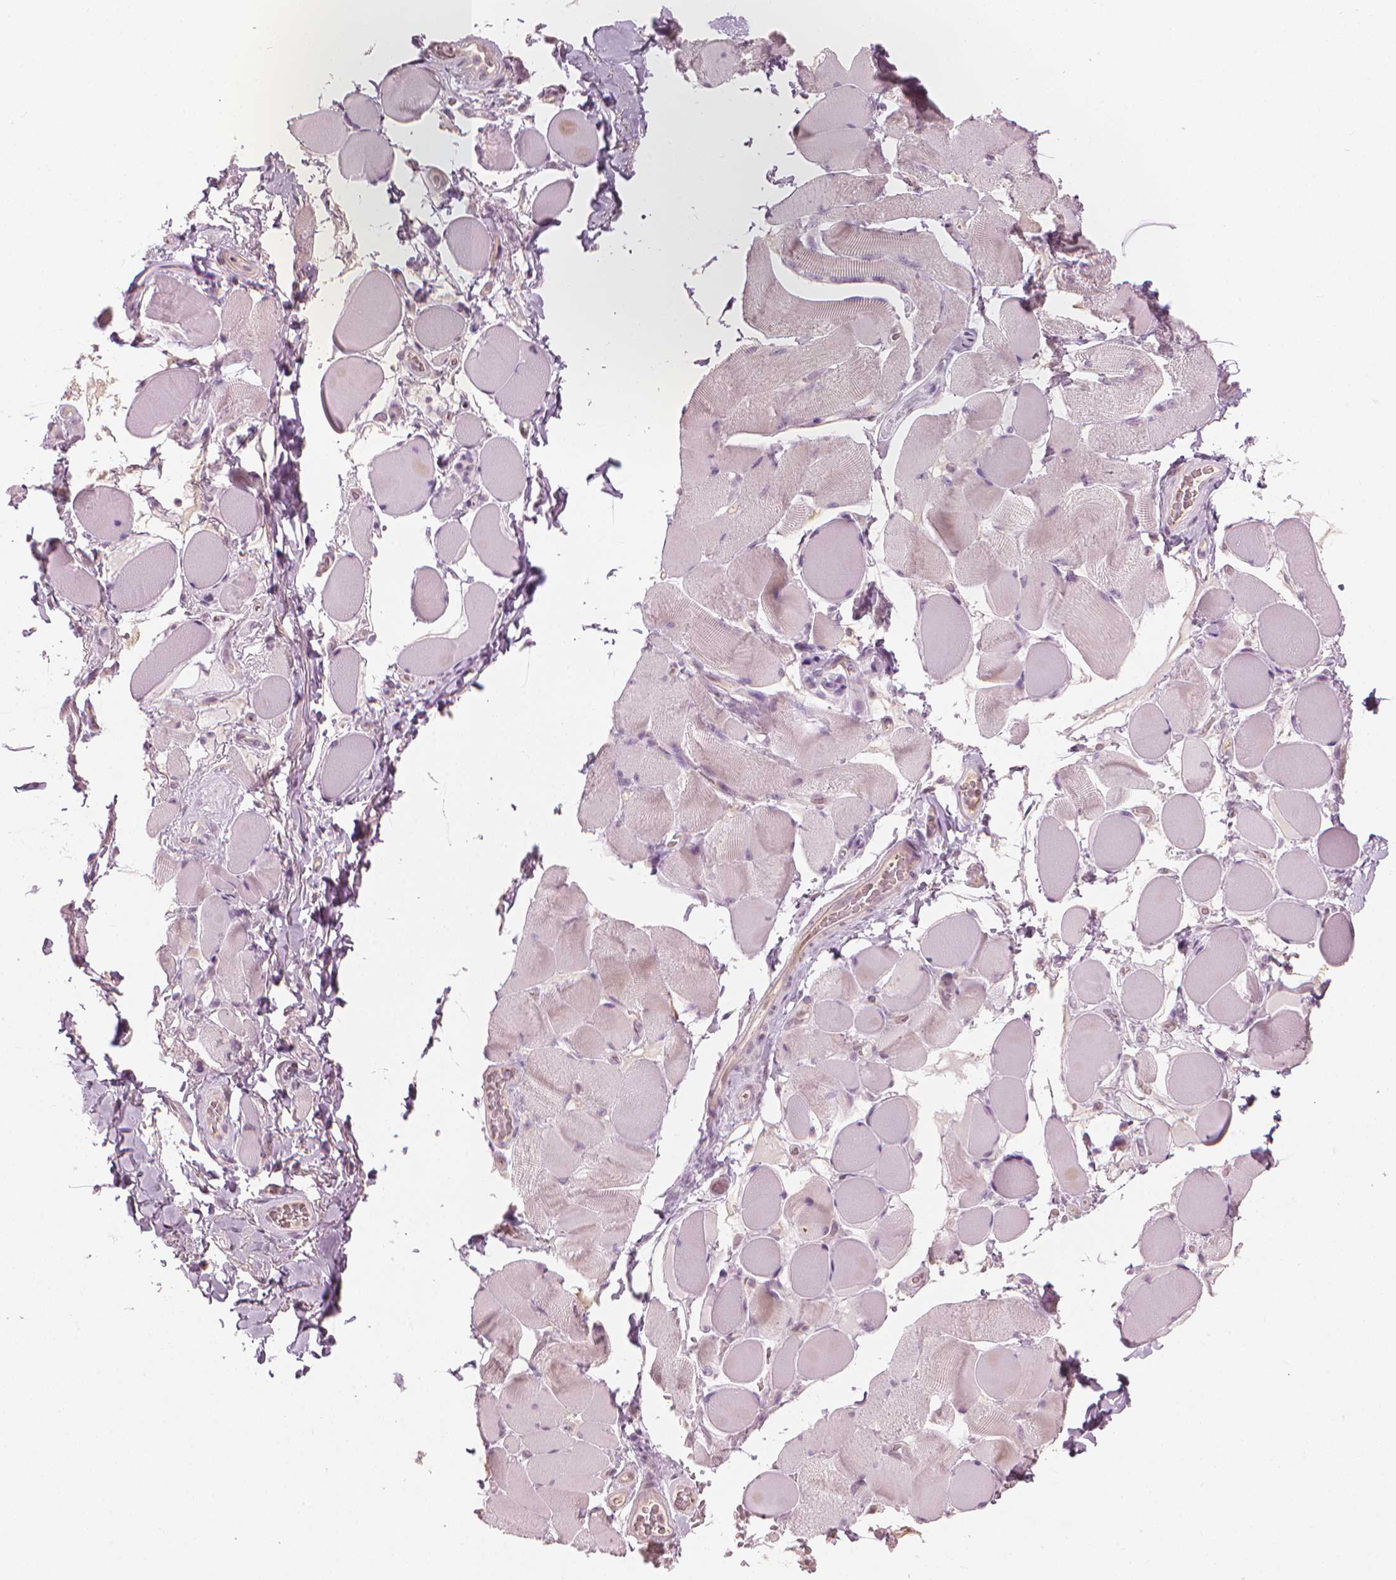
{"staining": {"intensity": "negative", "quantity": "none", "location": "none"}, "tissue": "skeletal muscle", "cell_type": "Myocytes", "image_type": "normal", "snomed": [{"axis": "morphology", "description": "Normal tissue, NOS"}, {"axis": "topography", "description": "Skeletal muscle"}, {"axis": "topography", "description": "Anal"}, {"axis": "topography", "description": "Peripheral nerve tissue"}], "caption": "DAB (3,3'-diaminobenzidine) immunohistochemical staining of benign skeletal muscle demonstrates no significant expression in myocytes. (DAB (3,3'-diaminobenzidine) immunohistochemistry (IHC) visualized using brightfield microscopy, high magnification).", "gene": "CFAP126", "patient": {"sex": "male", "age": 53}}